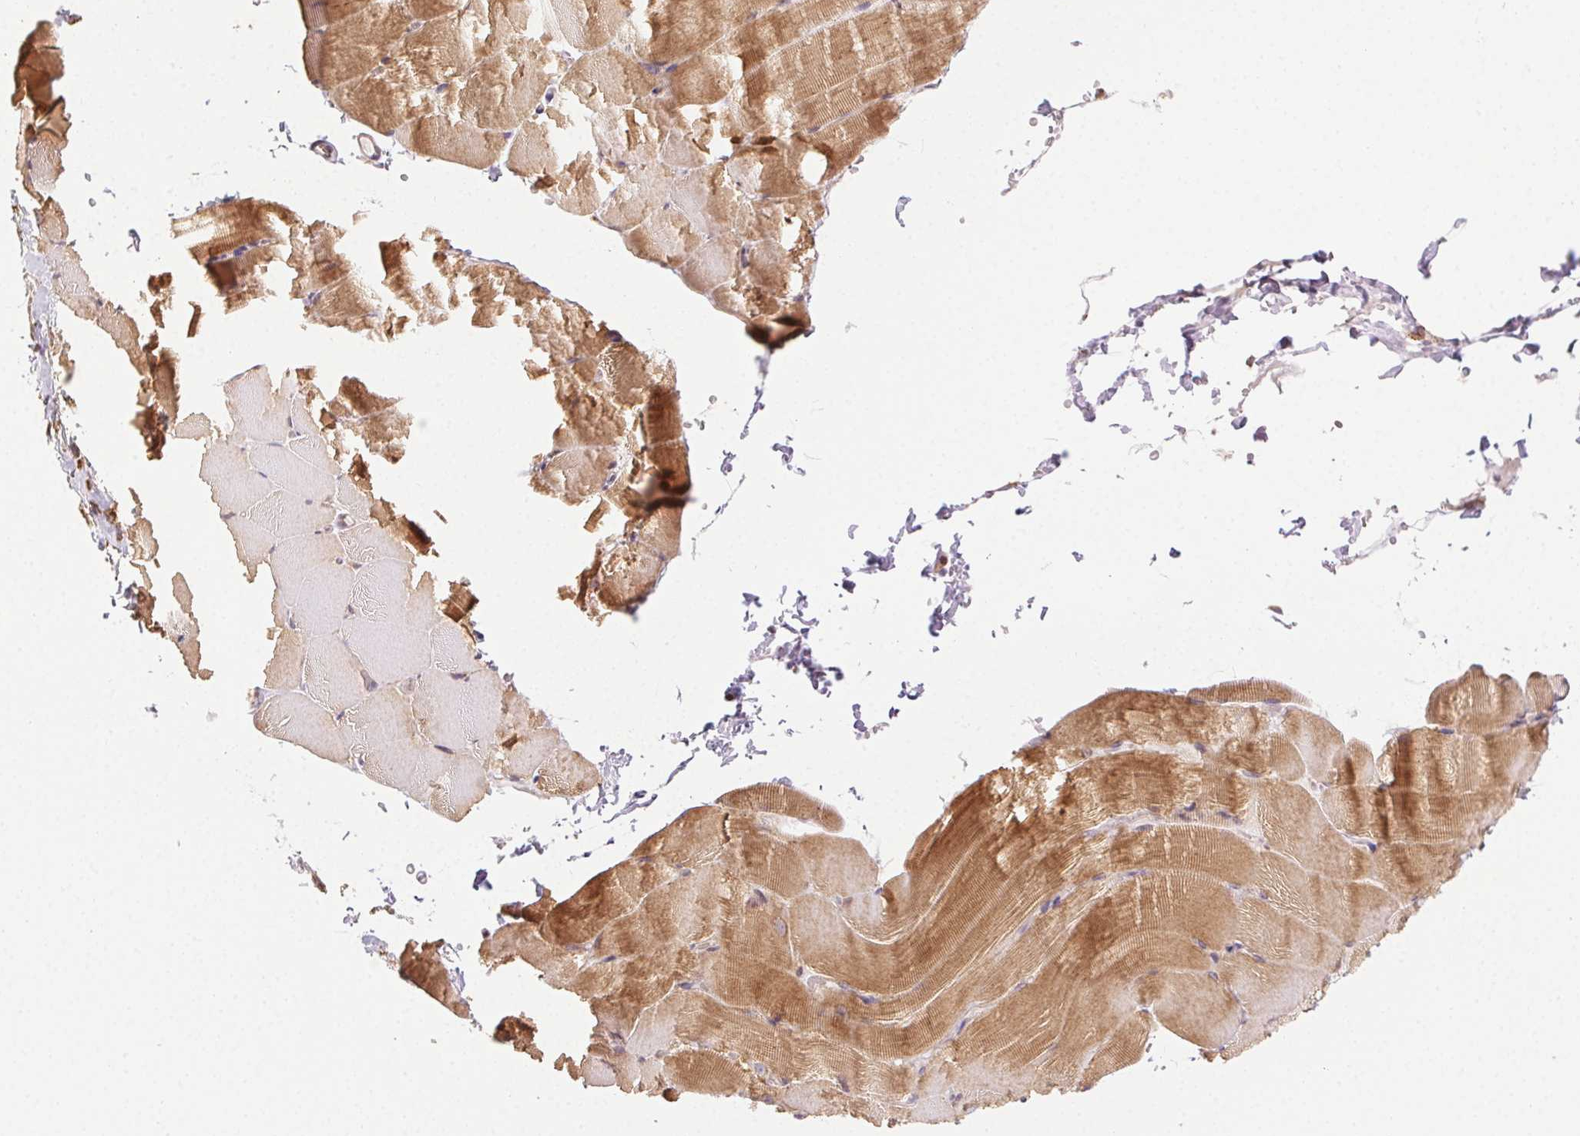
{"staining": {"intensity": "moderate", "quantity": ">75%", "location": "cytoplasmic/membranous"}, "tissue": "skeletal muscle", "cell_type": "Myocytes", "image_type": "normal", "snomed": [{"axis": "morphology", "description": "Normal tissue, NOS"}, {"axis": "topography", "description": "Skeletal muscle"}], "caption": "Skeletal muscle stained with DAB (3,3'-diaminobenzidine) IHC exhibits medium levels of moderate cytoplasmic/membranous expression in approximately >75% of myocytes. (brown staining indicates protein expression, while blue staining denotes nuclei).", "gene": "CLPB", "patient": {"sex": "female", "age": 37}}